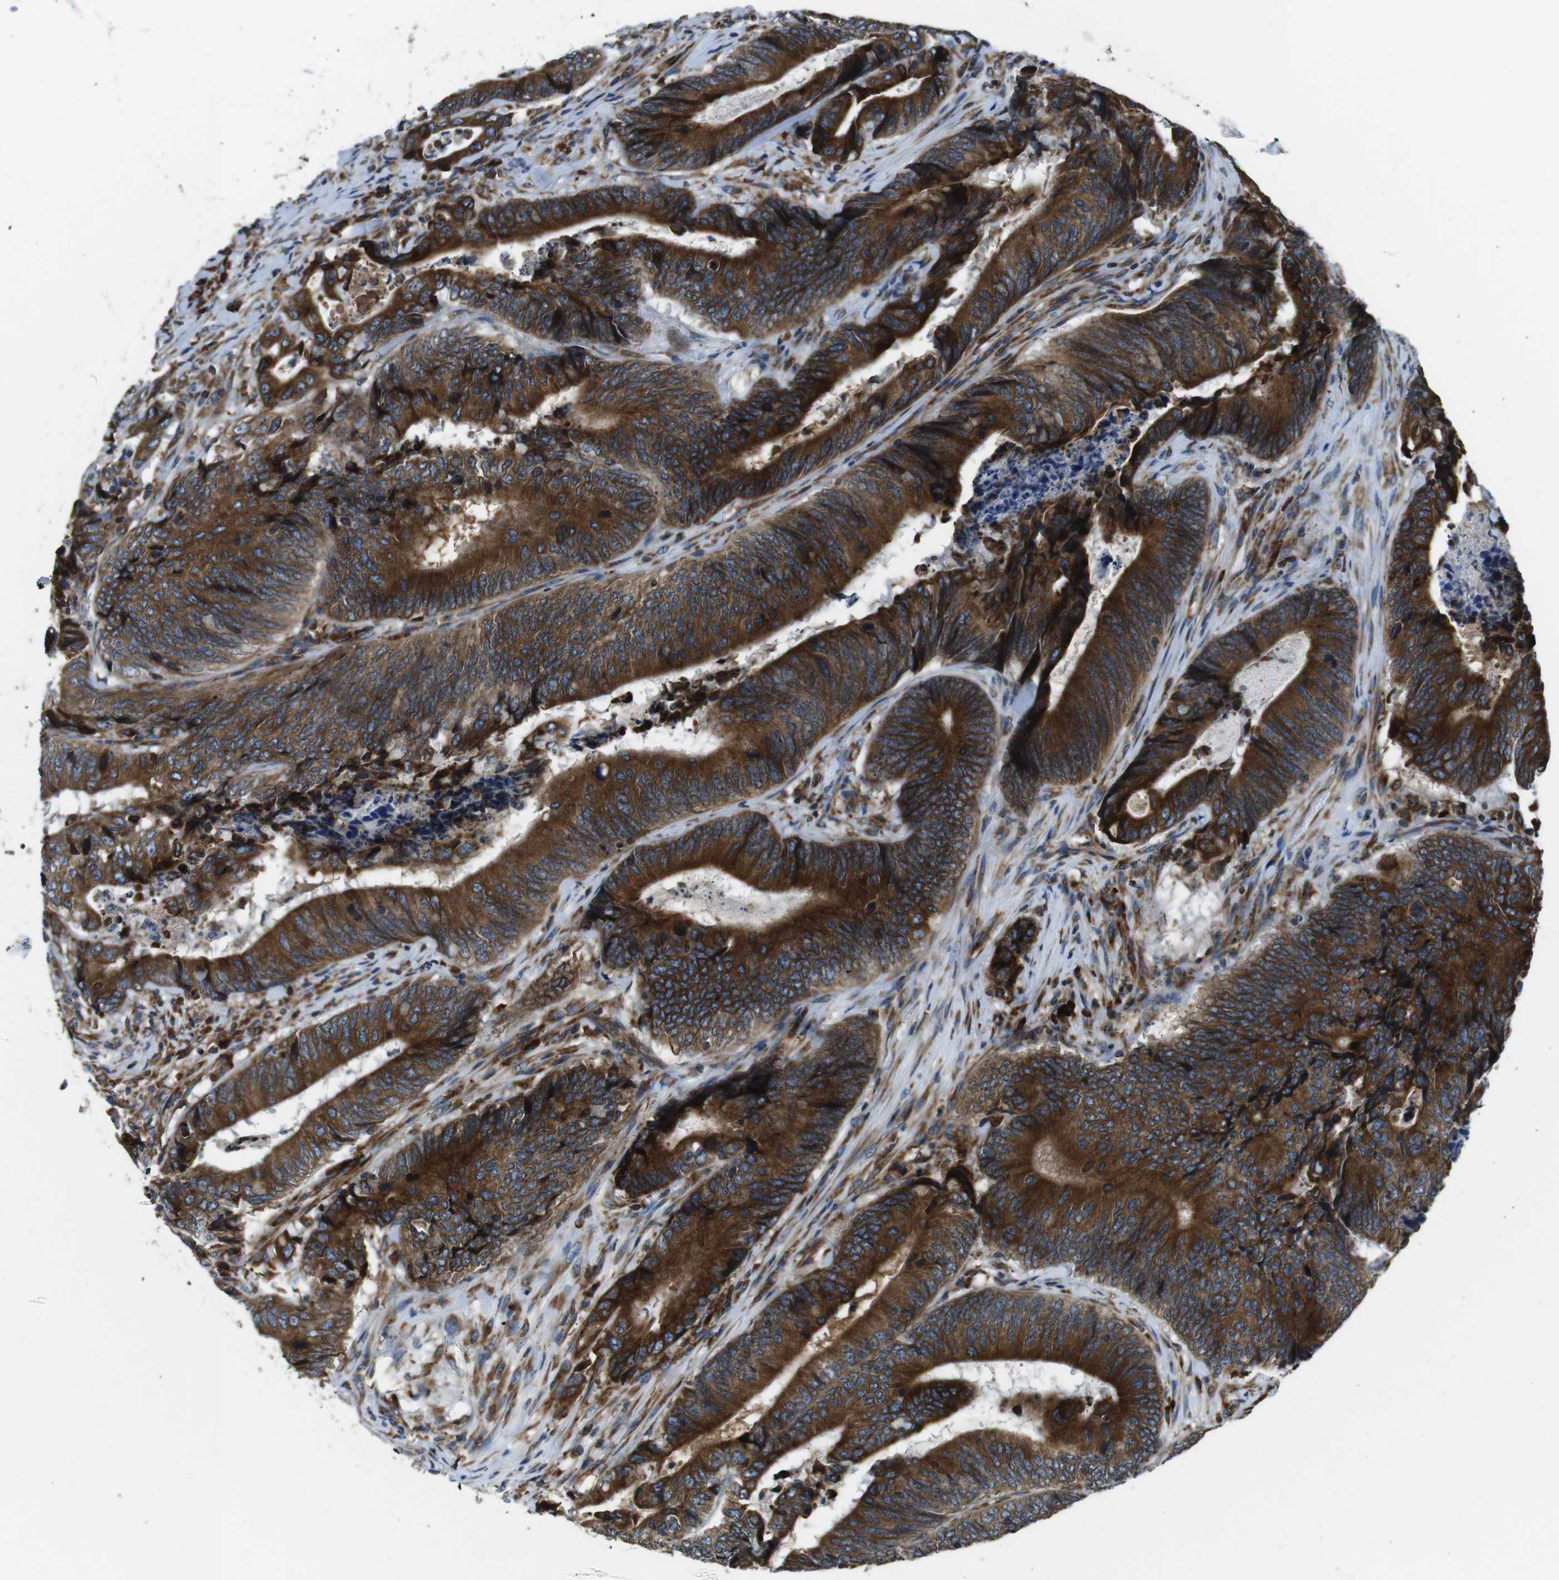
{"staining": {"intensity": "strong", "quantity": ">75%", "location": "cytoplasmic/membranous"}, "tissue": "colorectal cancer", "cell_type": "Tumor cells", "image_type": "cancer", "snomed": [{"axis": "morphology", "description": "Normal tissue, NOS"}, {"axis": "morphology", "description": "Adenocarcinoma, NOS"}, {"axis": "topography", "description": "Colon"}], "caption": "There is high levels of strong cytoplasmic/membranous staining in tumor cells of adenocarcinoma (colorectal), as demonstrated by immunohistochemical staining (brown color).", "gene": "UGGT1", "patient": {"sex": "male", "age": 56}}